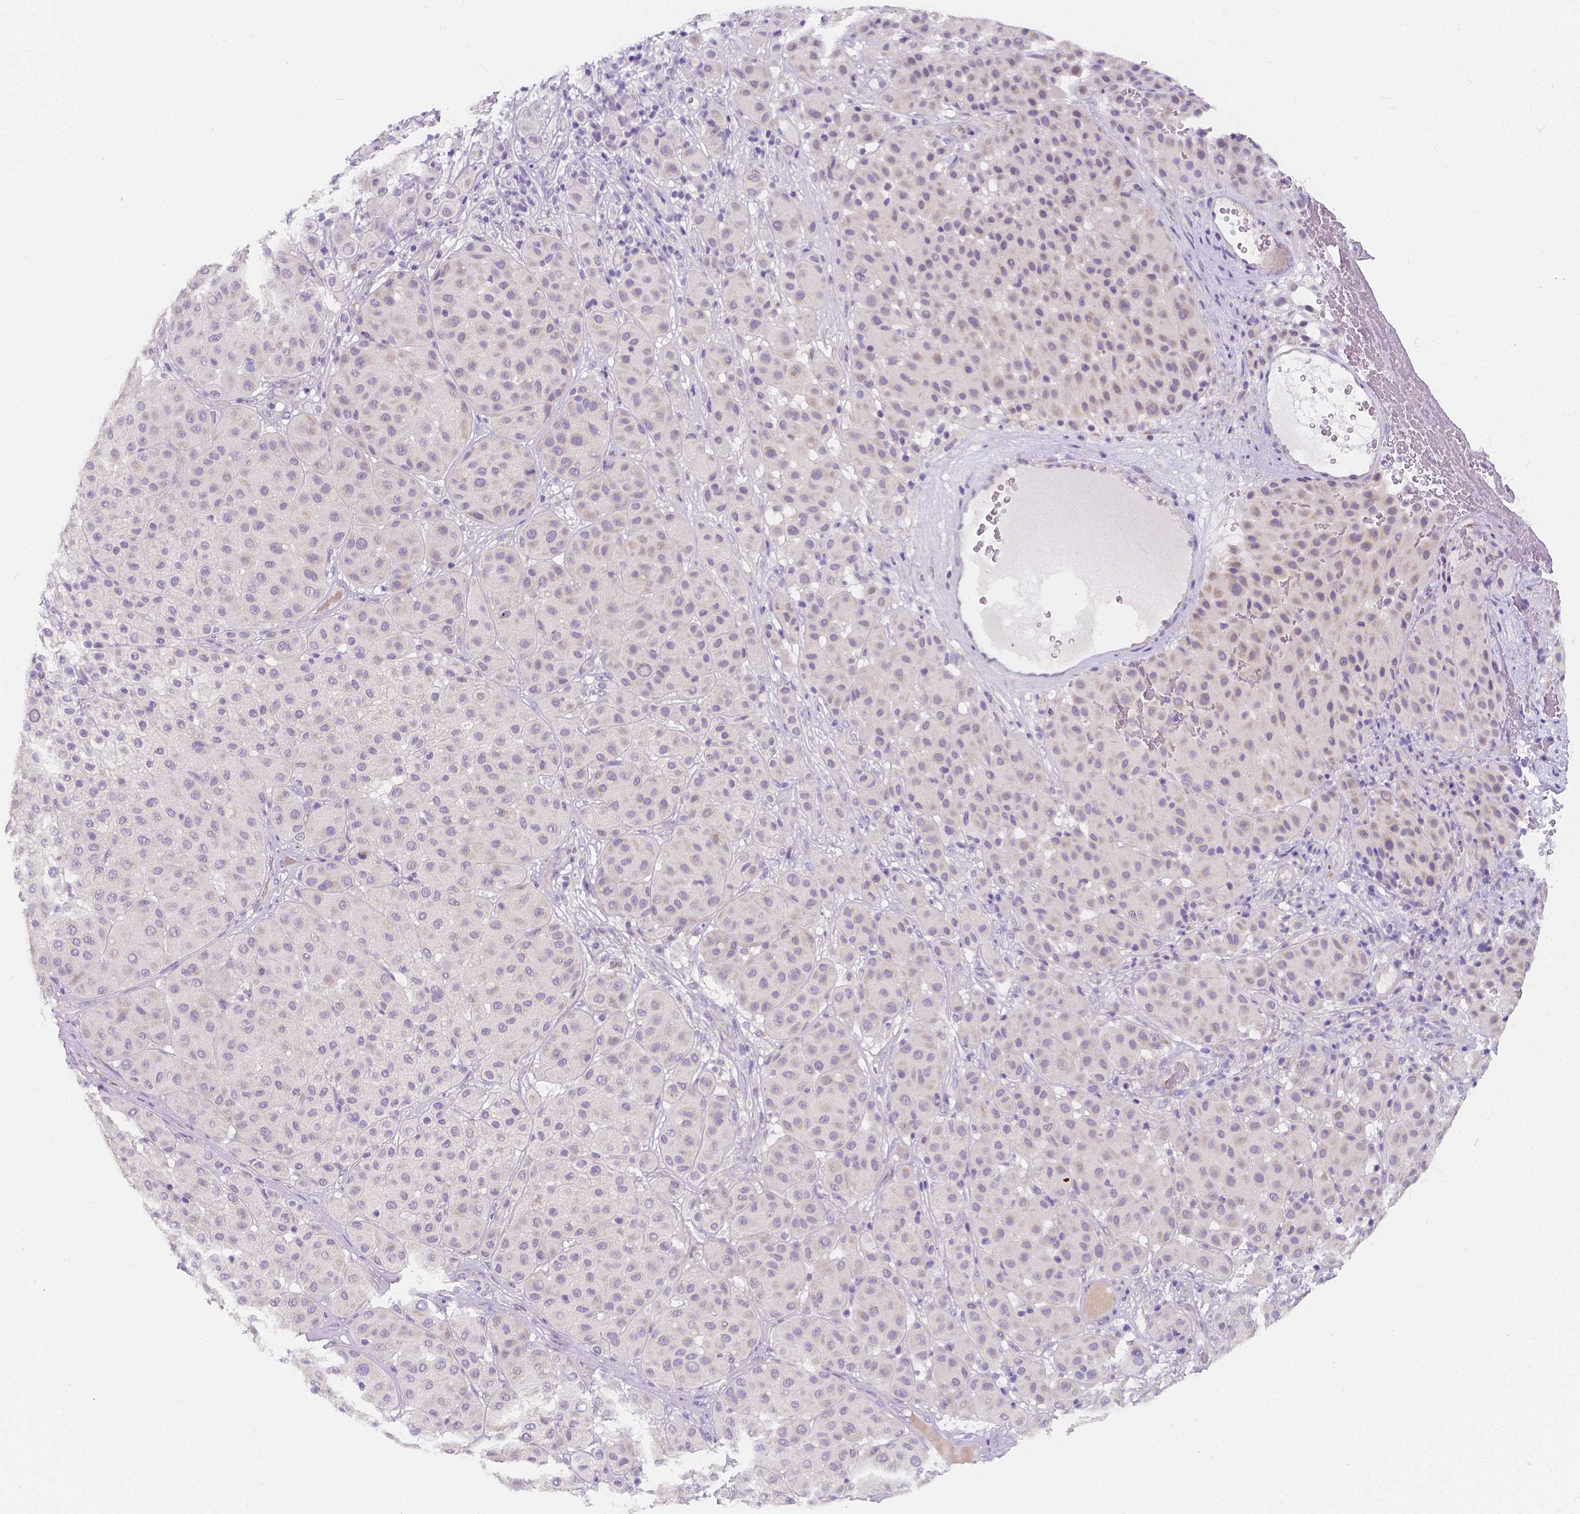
{"staining": {"intensity": "weak", "quantity": "<25%", "location": "cytoplasmic/membranous"}, "tissue": "melanoma", "cell_type": "Tumor cells", "image_type": "cancer", "snomed": [{"axis": "morphology", "description": "Malignant melanoma, Metastatic site"}, {"axis": "topography", "description": "Smooth muscle"}], "caption": "The image demonstrates no significant staining in tumor cells of melanoma.", "gene": "RNF186", "patient": {"sex": "male", "age": 41}}